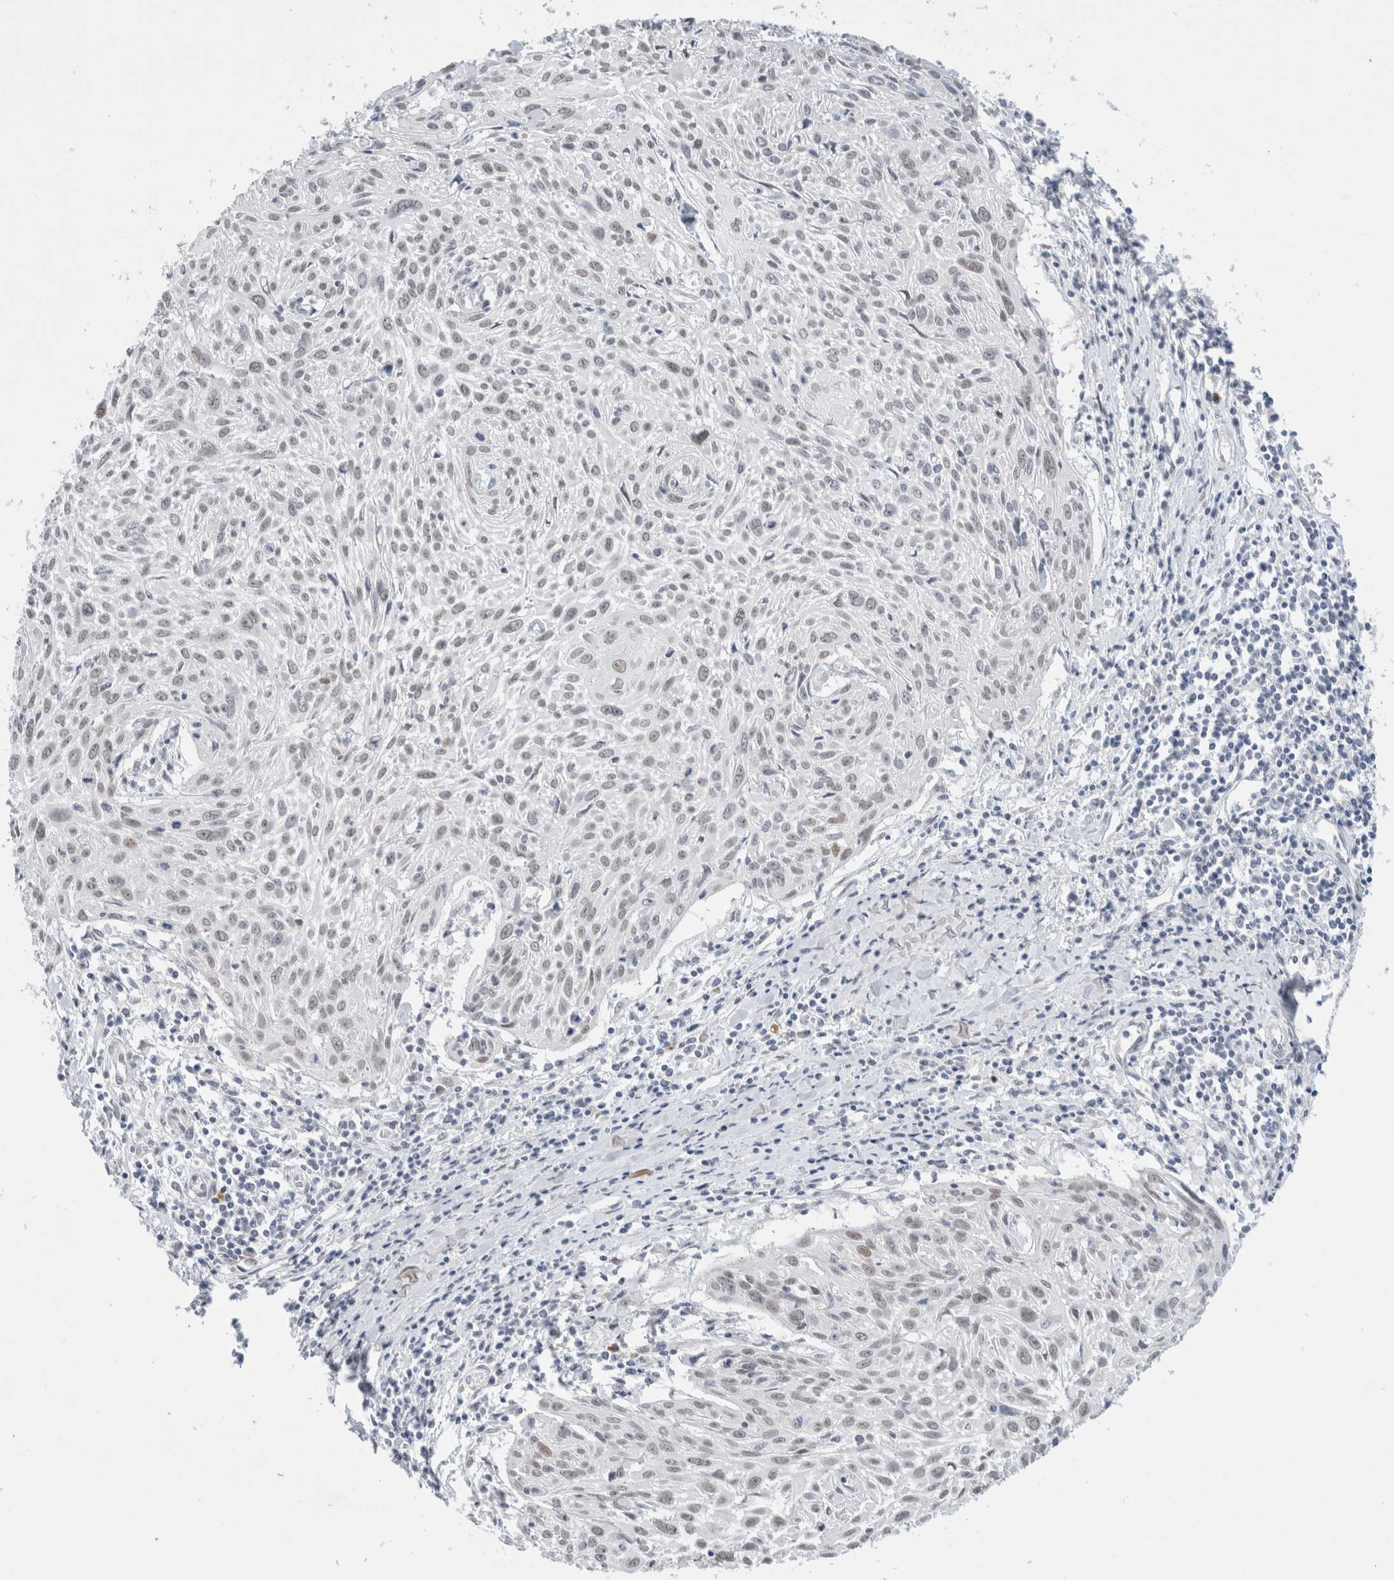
{"staining": {"intensity": "weak", "quantity": "25%-75%", "location": "nuclear"}, "tissue": "cervical cancer", "cell_type": "Tumor cells", "image_type": "cancer", "snomed": [{"axis": "morphology", "description": "Squamous cell carcinoma, NOS"}, {"axis": "topography", "description": "Cervix"}], "caption": "Immunohistochemistry (IHC) staining of cervical squamous cell carcinoma, which shows low levels of weak nuclear positivity in about 25%-75% of tumor cells indicating weak nuclear protein staining. The staining was performed using DAB (brown) for protein detection and nuclei were counterstained in hematoxylin (blue).", "gene": "SLC22A12", "patient": {"sex": "female", "age": 51}}